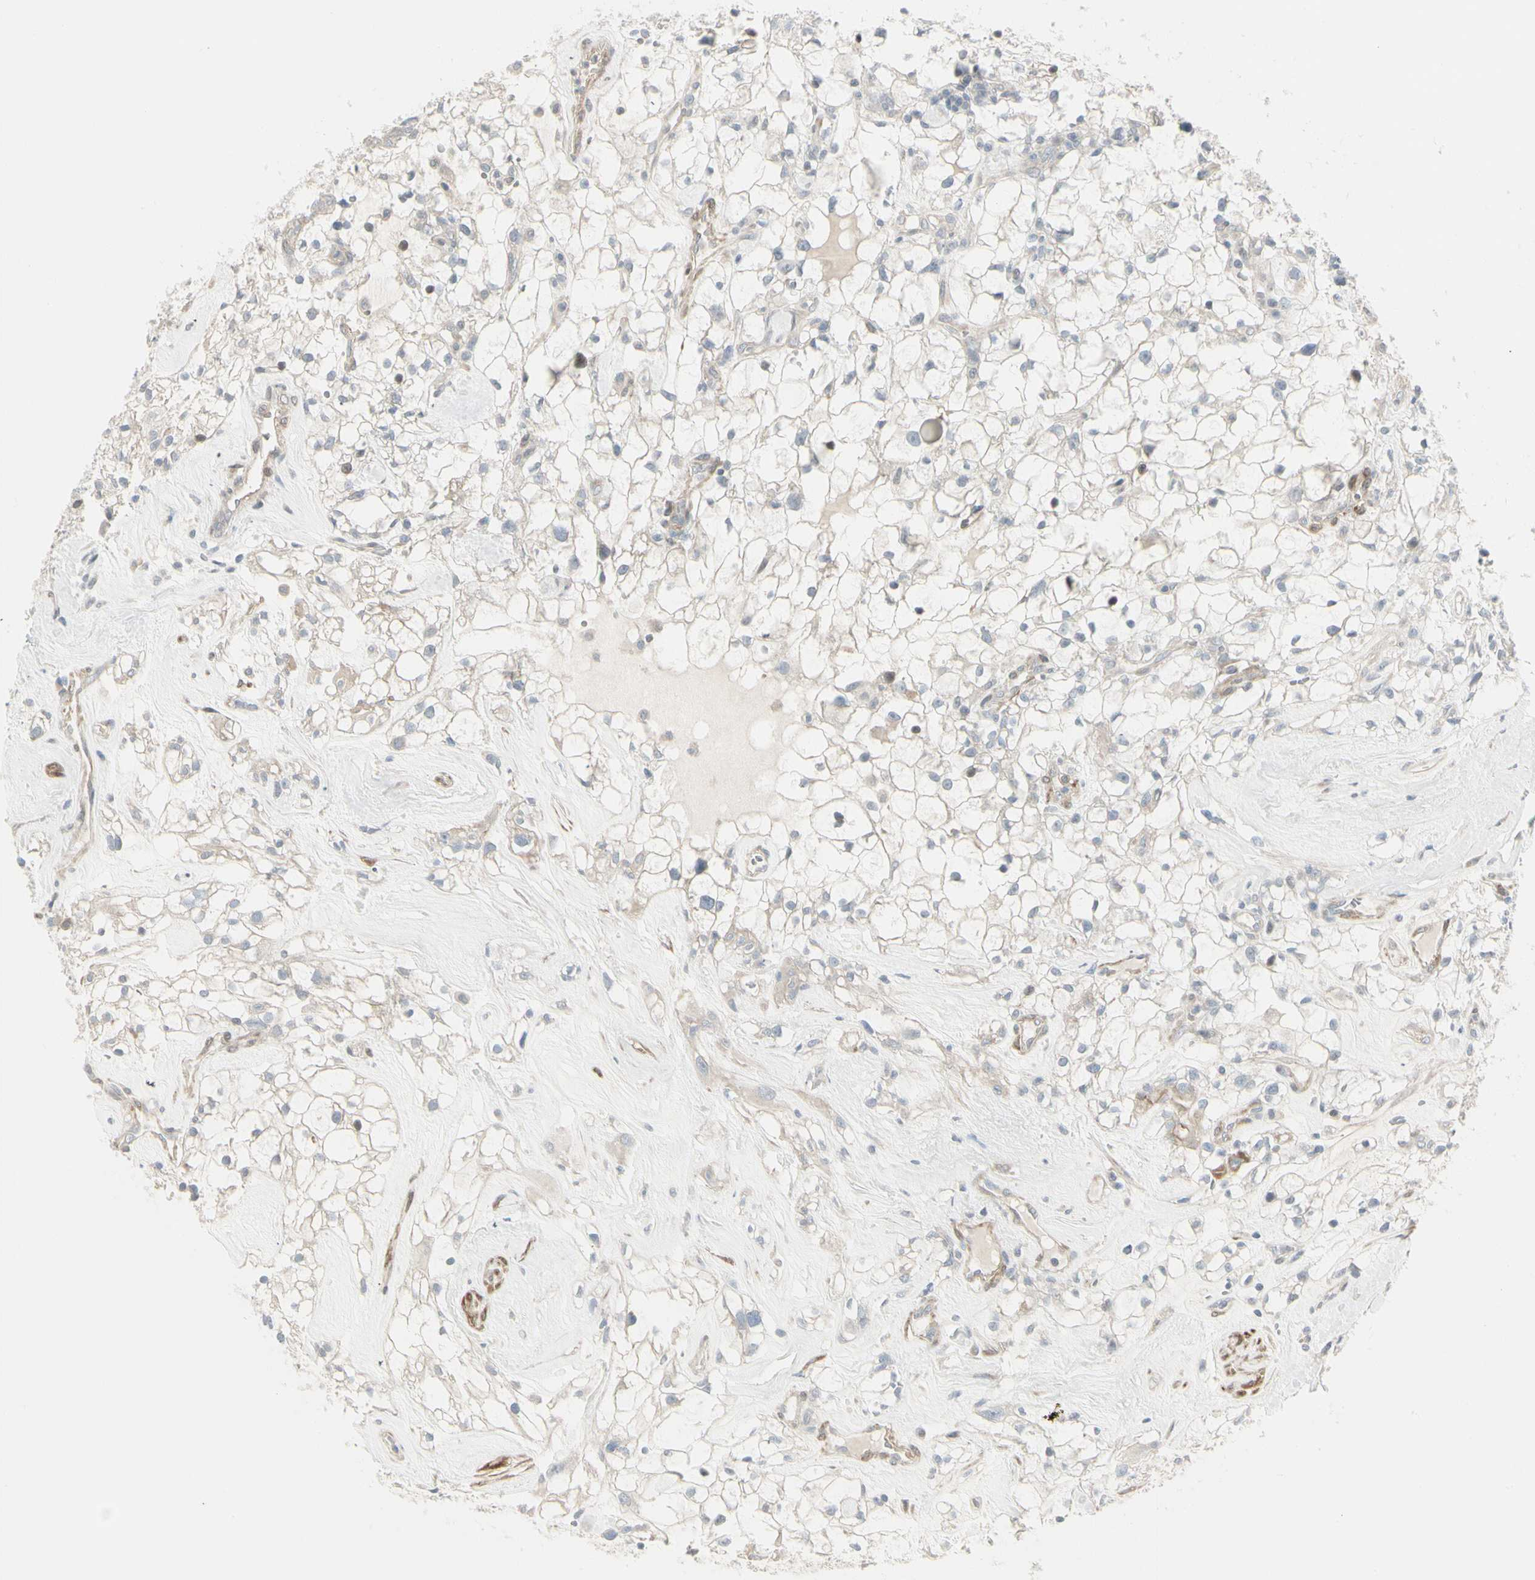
{"staining": {"intensity": "negative", "quantity": "none", "location": "none"}, "tissue": "renal cancer", "cell_type": "Tumor cells", "image_type": "cancer", "snomed": [{"axis": "morphology", "description": "Adenocarcinoma, NOS"}, {"axis": "topography", "description": "Kidney"}], "caption": "IHC image of renal cancer (adenocarcinoma) stained for a protein (brown), which demonstrates no expression in tumor cells.", "gene": "DMPK", "patient": {"sex": "female", "age": 60}}